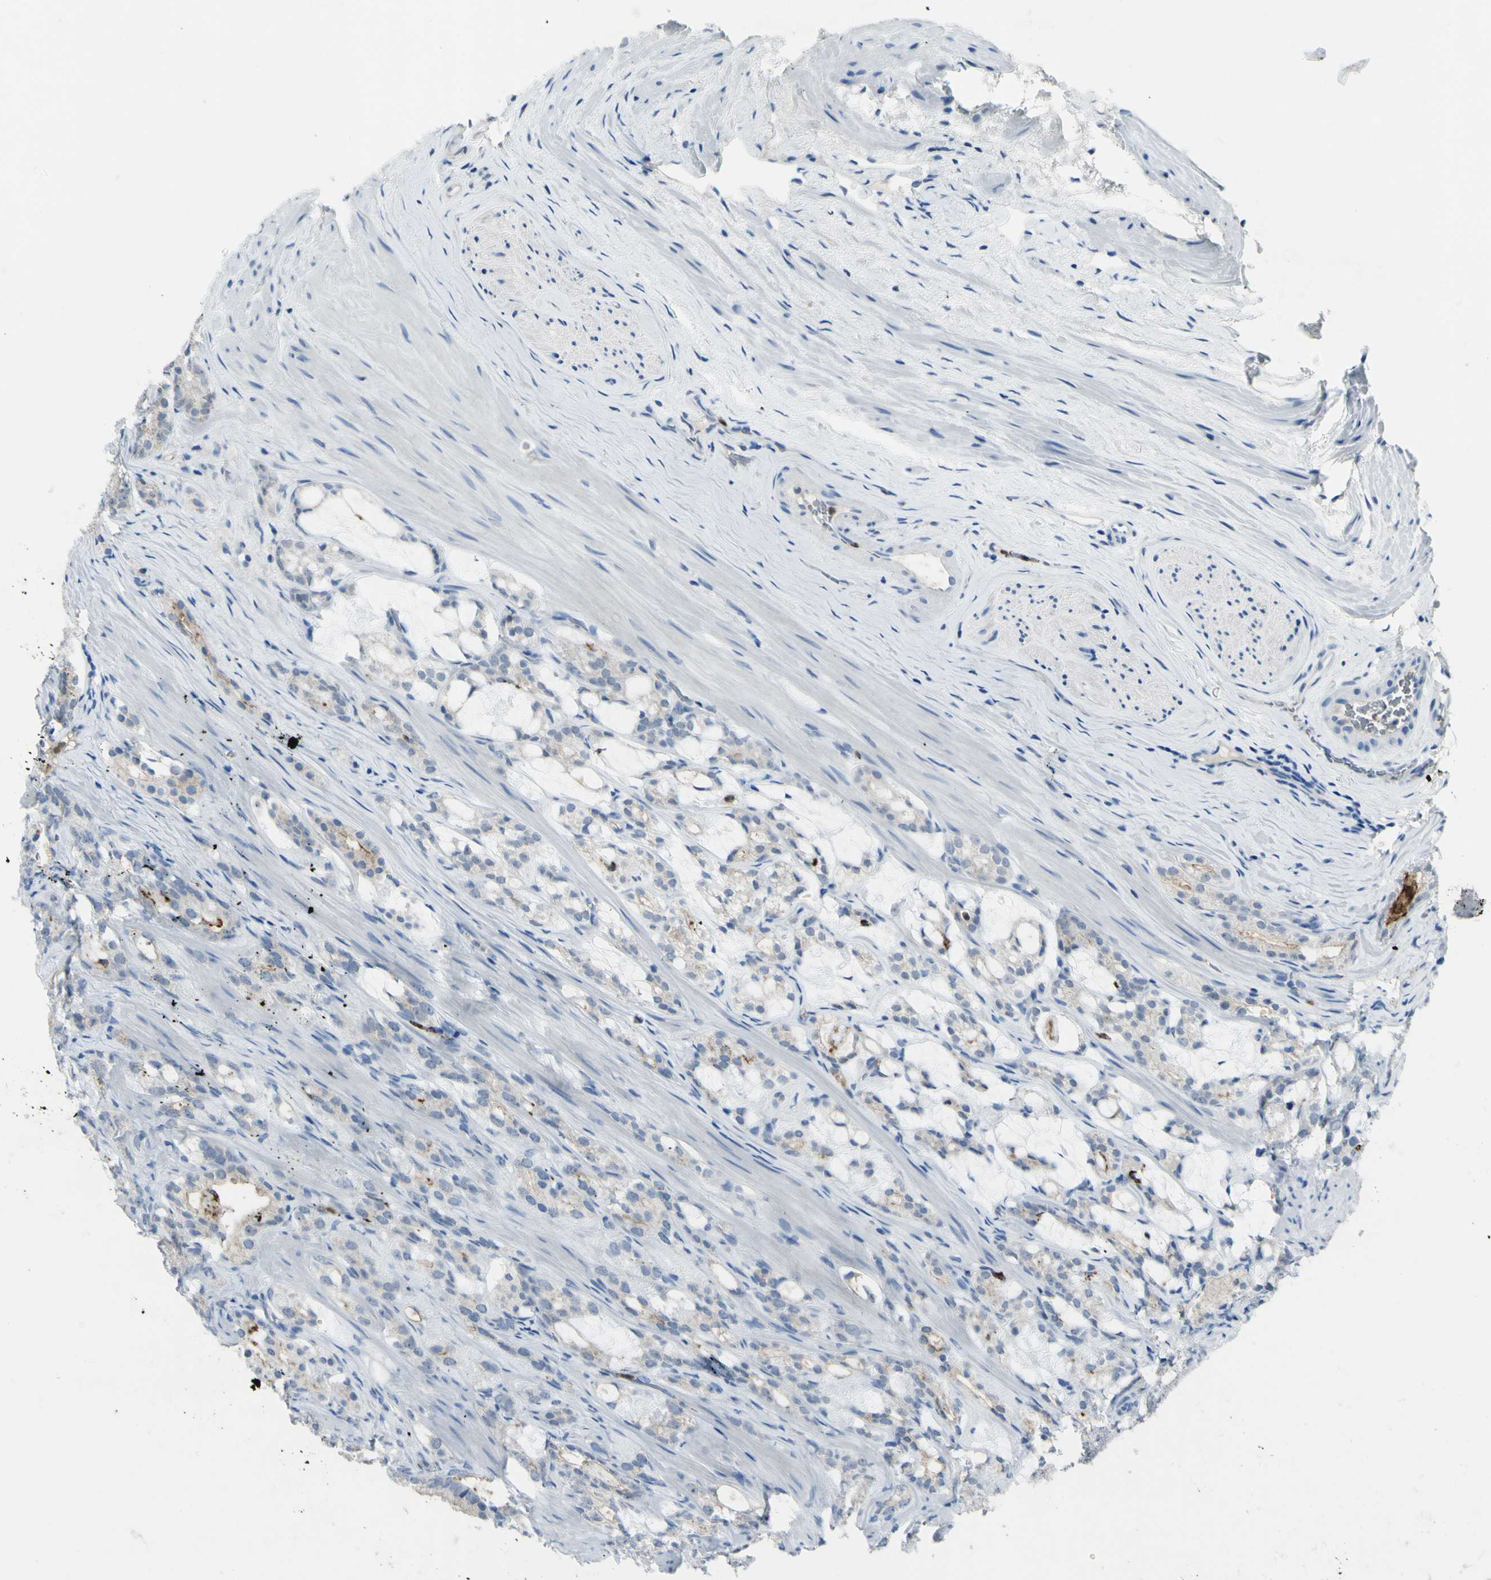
{"staining": {"intensity": "moderate", "quantity": "<25%", "location": "cytoplasmic/membranous"}, "tissue": "prostate cancer", "cell_type": "Tumor cells", "image_type": "cancer", "snomed": [{"axis": "morphology", "description": "Adenocarcinoma, Low grade"}, {"axis": "topography", "description": "Prostate"}], "caption": "Protein staining exhibits moderate cytoplasmic/membranous positivity in approximately <25% of tumor cells in prostate cancer.", "gene": "ZNF557", "patient": {"sex": "male", "age": 59}}